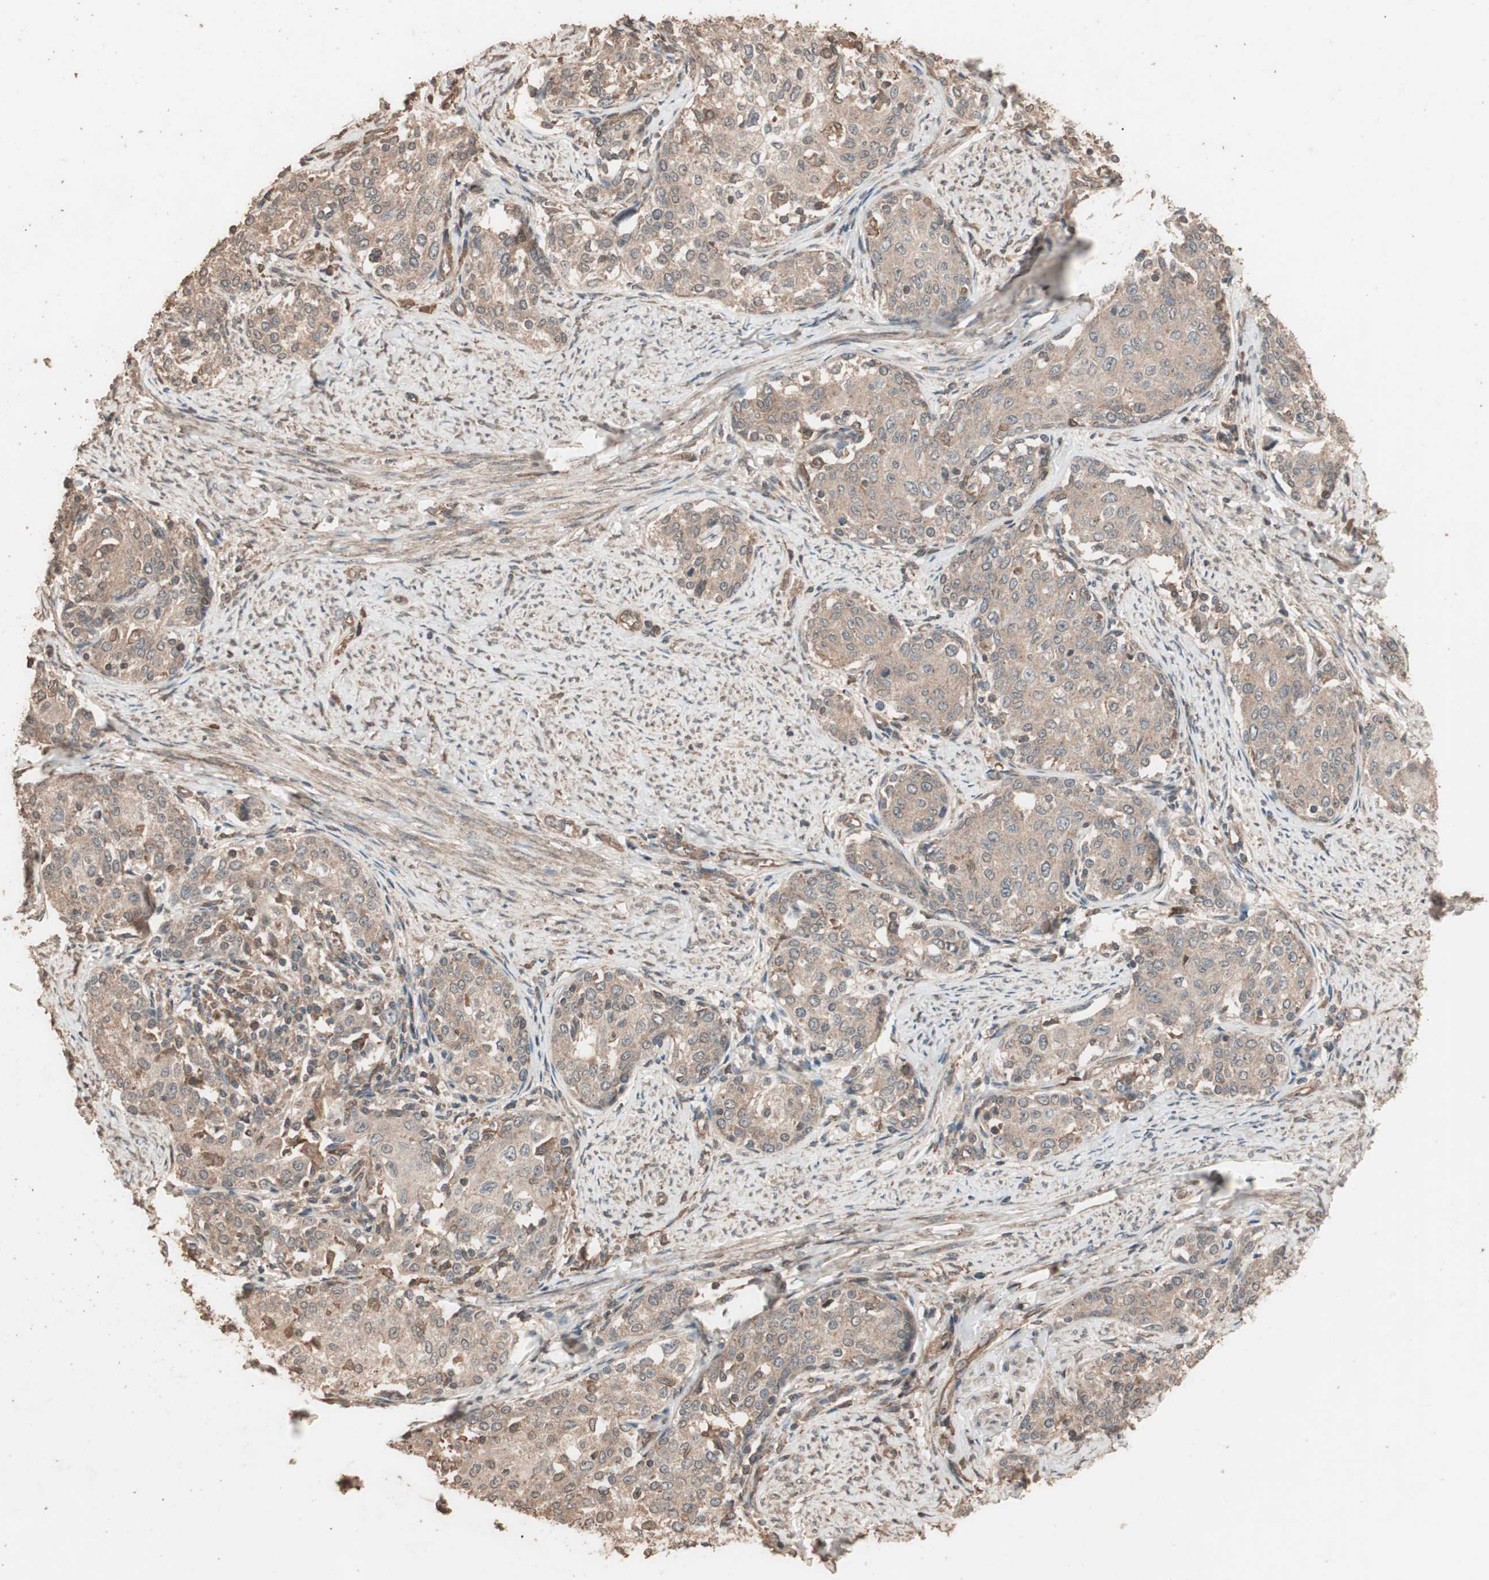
{"staining": {"intensity": "weak", "quantity": ">75%", "location": "cytoplasmic/membranous"}, "tissue": "cervical cancer", "cell_type": "Tumor cells", "image_type": "cancer", "snomed": [{"axis": "morphology", "description": "Squamous cell carcinoma, NOS"}, {"axis": "morphology", "description": "Adenocarcinoma, NOS"}, {"axis": "topography", "description": "Cervix"}], "caption": "About >75% of tumor cells in adenocarcinoma (cervical) exhibit weak cytoplasmic/membranous protein positivity as visualized by brown immunohistochemical staining.", "gene": "CCN4", "patient": {"sex": "female", "age": 52}}